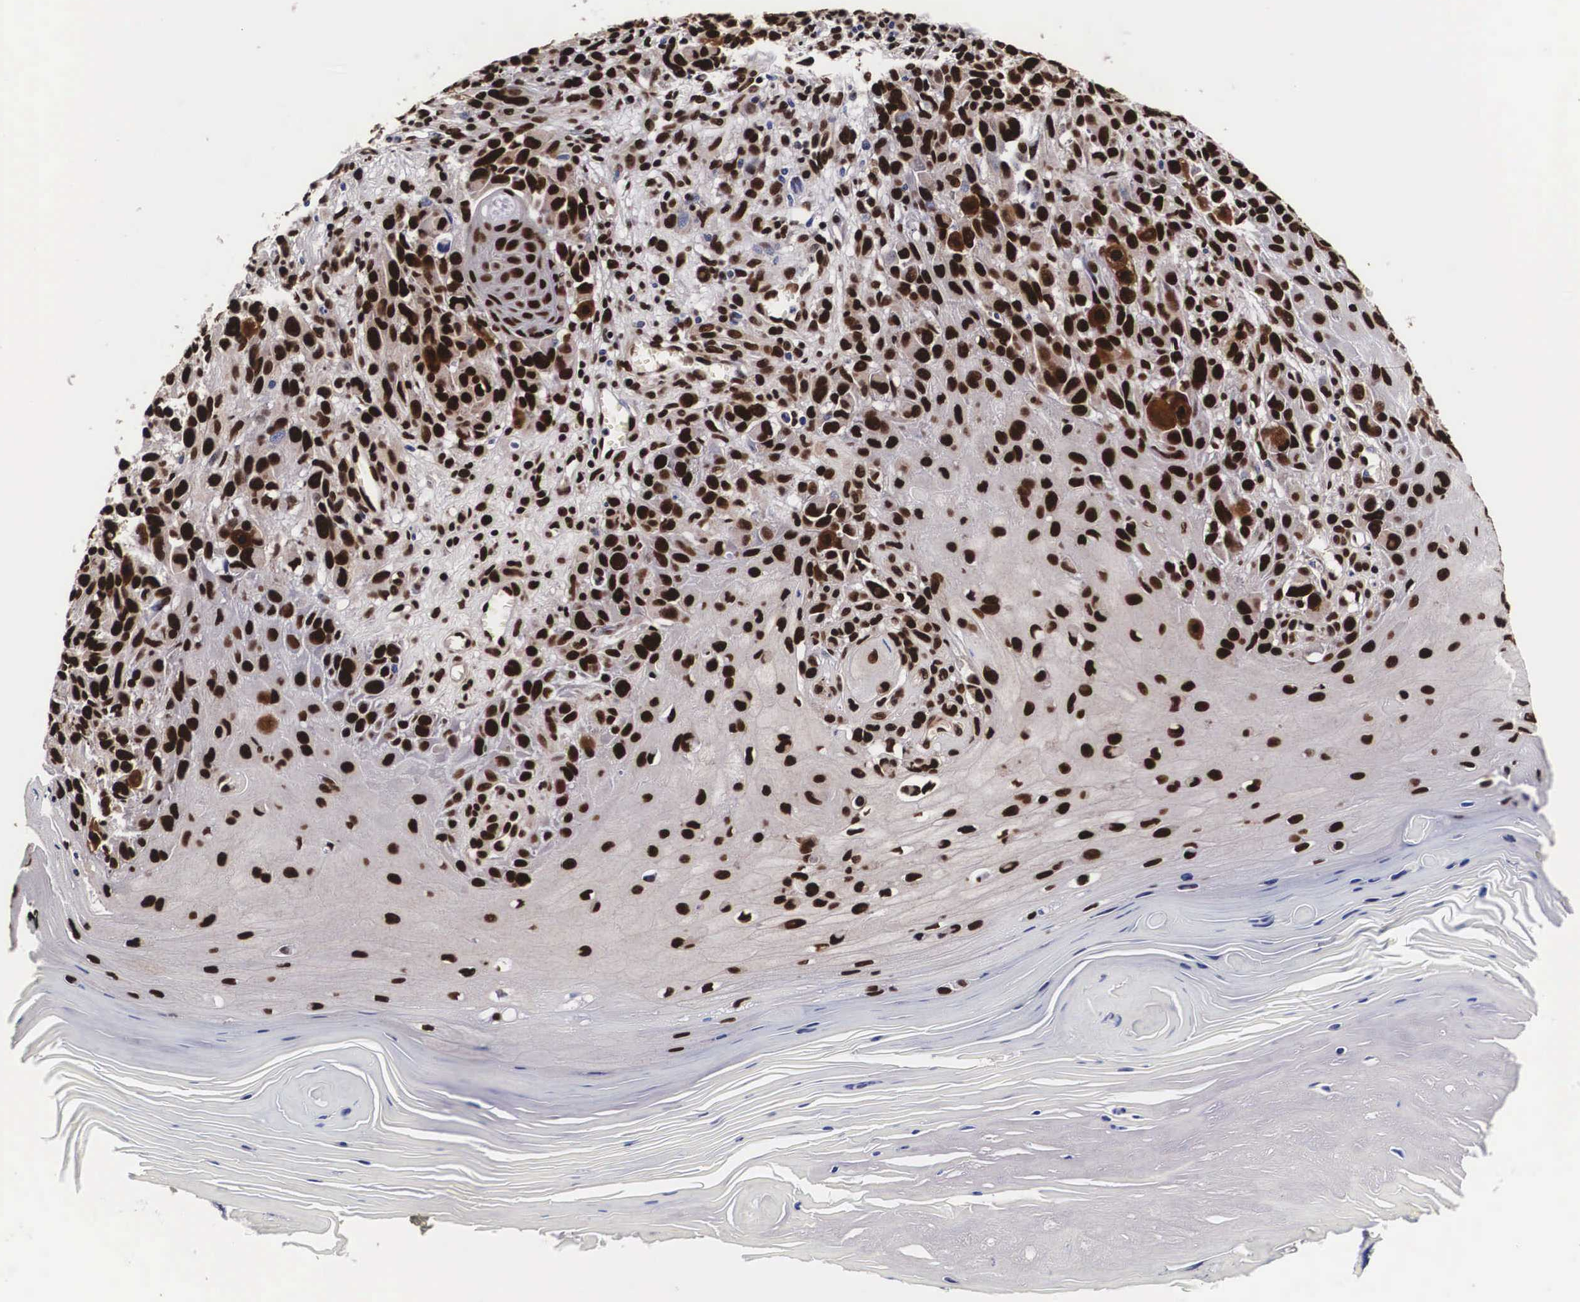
{"staining": {"intensity": "strong", "quantity": ">75%", "location": "nuclear"}, "tissue": "melanoma", "cell_type": "Tumor cells", "image_type": "cancer", "snomed": [{"axis": "morphology", "description": "Malignant melanoma, NOS"}, {"axis": "topography", "description": "Skin"}], "caption": "Brown immunohistochemical staining in malignant melanoma shows strong nuclear expression in about >75% of tumor cells.", "gene": "PABPN1", "patient": {"sex": "female", "age": 82}}